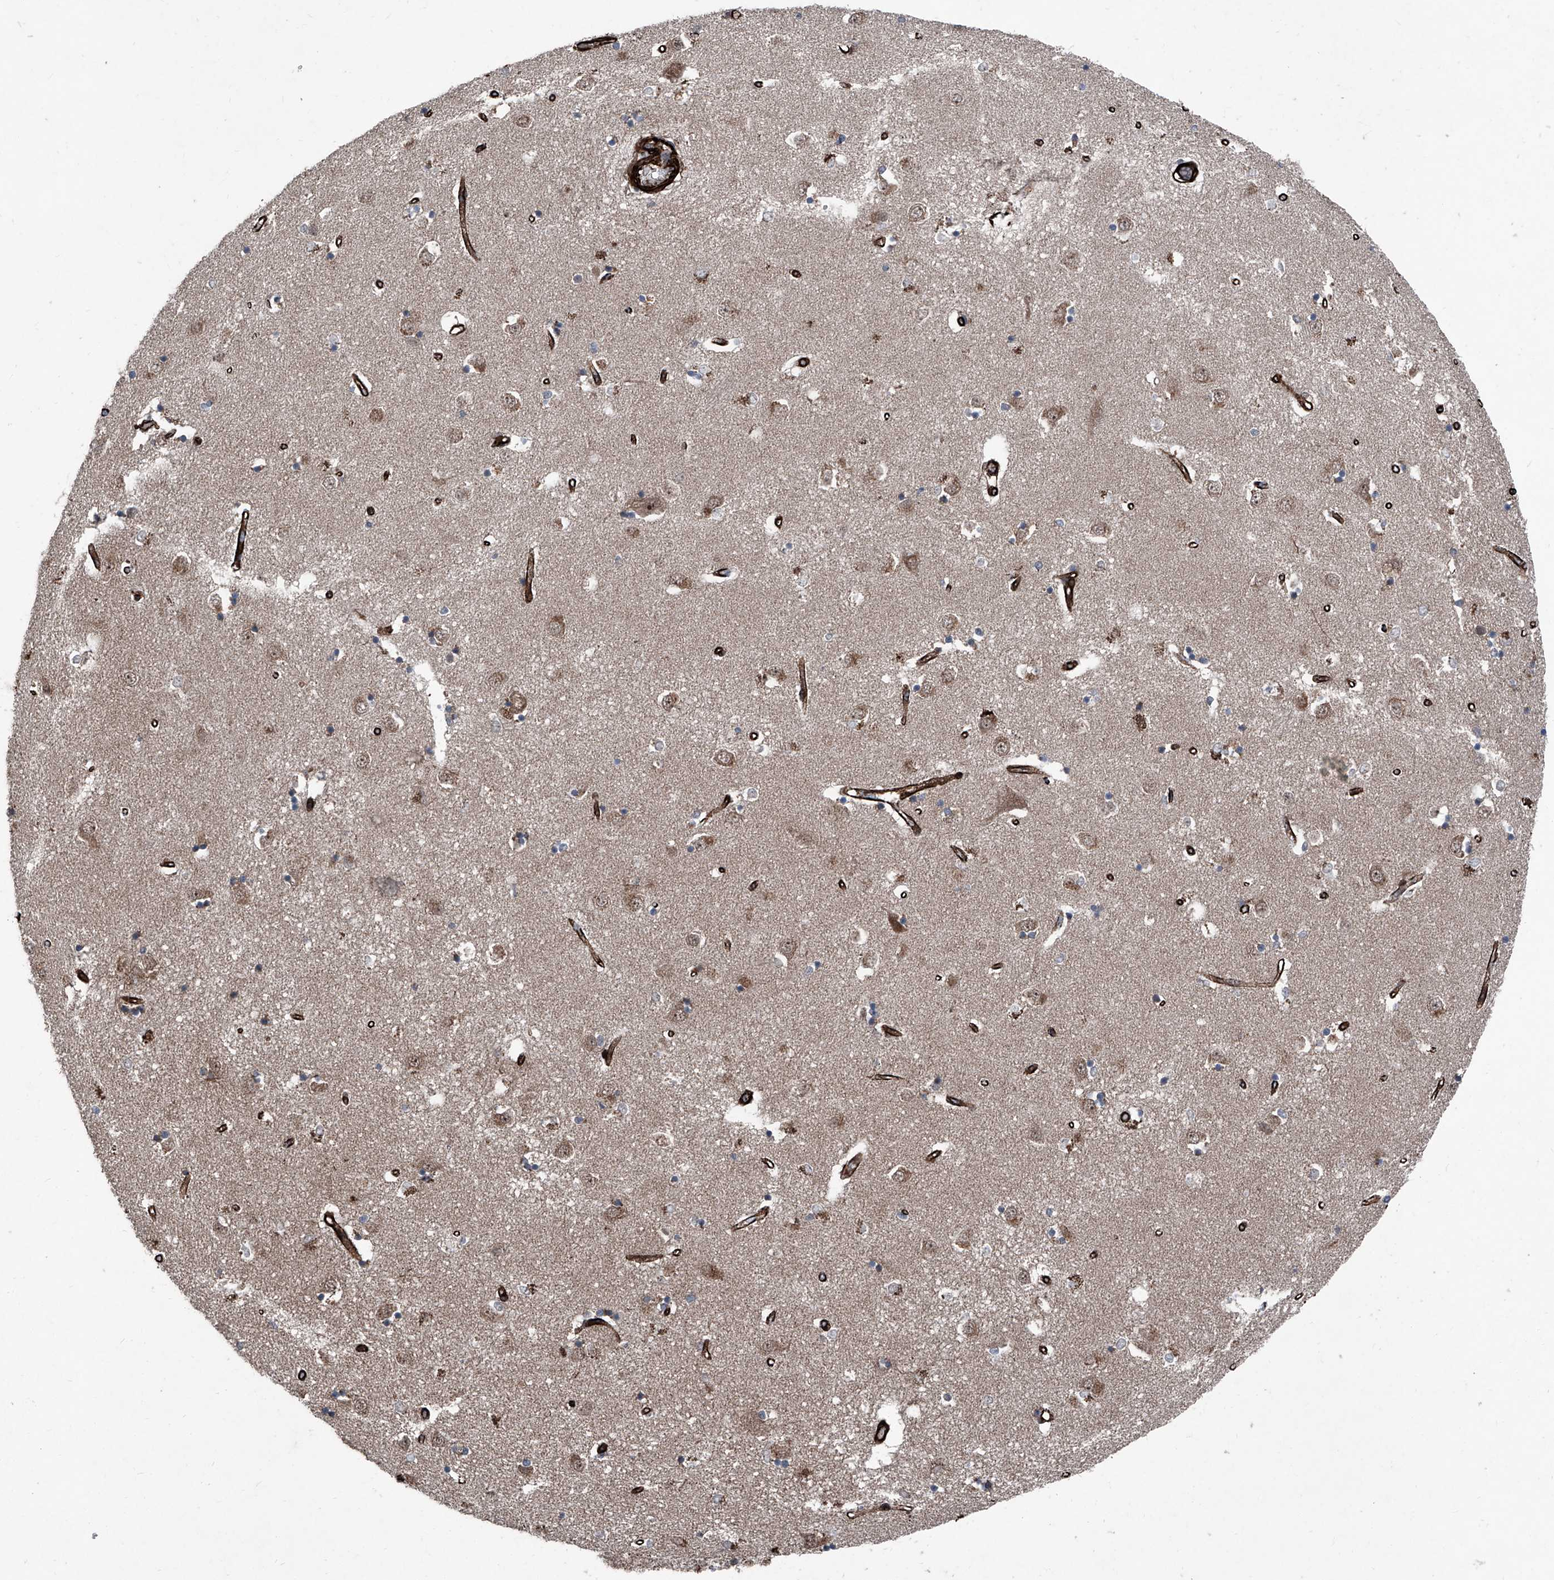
{"staining": {"intensity": "moderate", "quantity": "<25%", "location": "cytoplasmic/membranous,nuclear"}, "tissue": "caudate", "cell_type": "Glial cells", "image_type": "normal", "snomed": [{"axis": "morphology", "description": "Normal tissue, NOS"}, {"axis": "topography", "description": "Lateral ventricle wall"}], "caption": "Immunohistochemical staining of normal caudate displays <25% levels of moderate cytoplasmic/membranous,nuclear protein staining in about <25% of glial cells.", "gene": "COA7", "patient": {"sex": "male", "age": 45}}